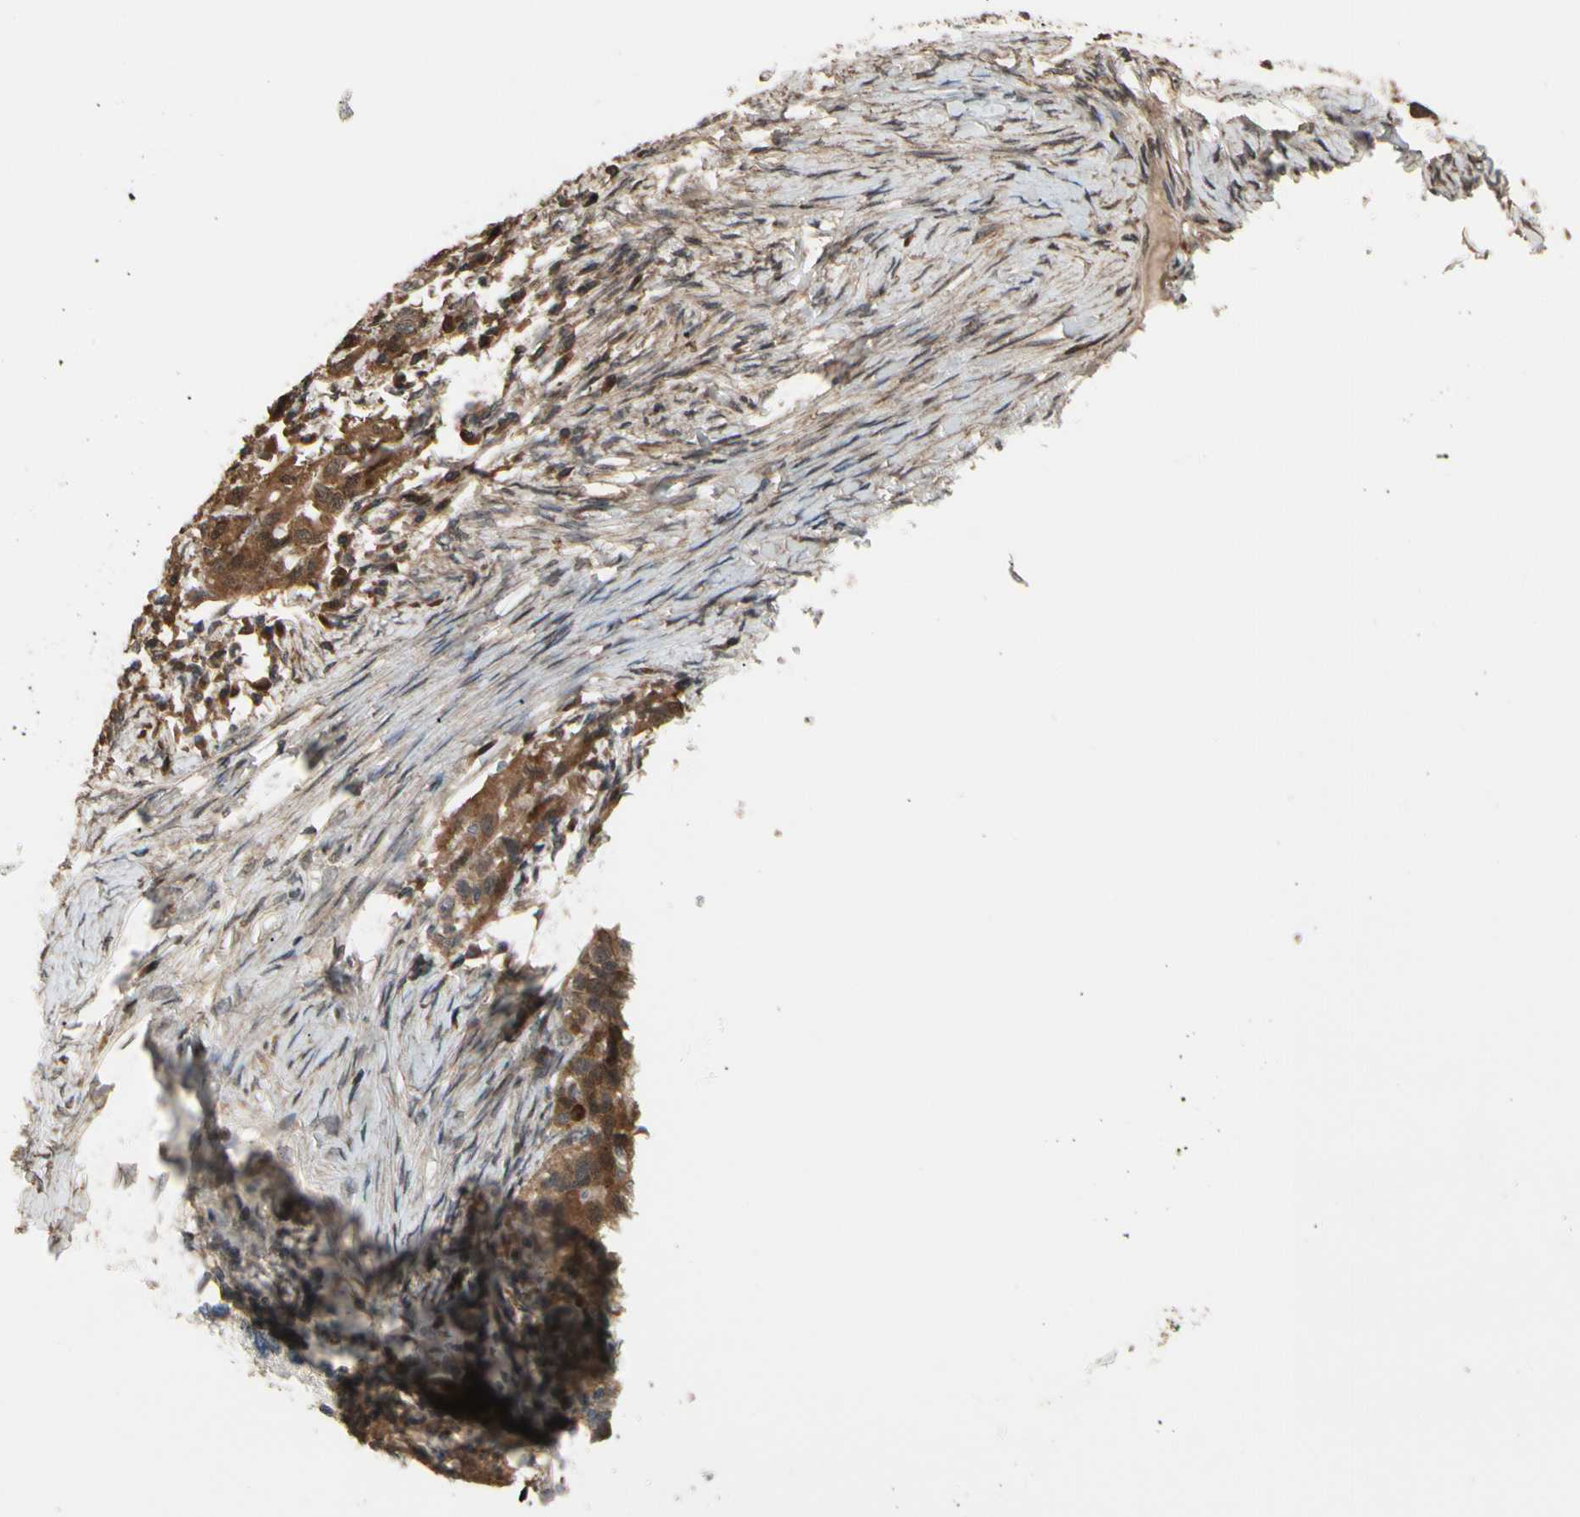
{"staining": {"intensity": "strong", "quantity": "25%-75%", "location": "cytoplasmic/membranous"}, "tissue": "ovarian cancer", "cell_type": "Tumor cells", "image_type": "cancer", "snomed": [{"axis": "morphology", "description": "Cystadenocarcinoma, serous, NOS"}, {"axis": "topography", "description": "Ovary"}], "caption": "About 25%-75% of tumor cells in ovarian cancer exhibit strong cytoplasmic/membranous protein positivity as visualized by brown immunohistochemical staining.", "gene": "CSF1R", "patient": {"sex": "female", "age": 82}}